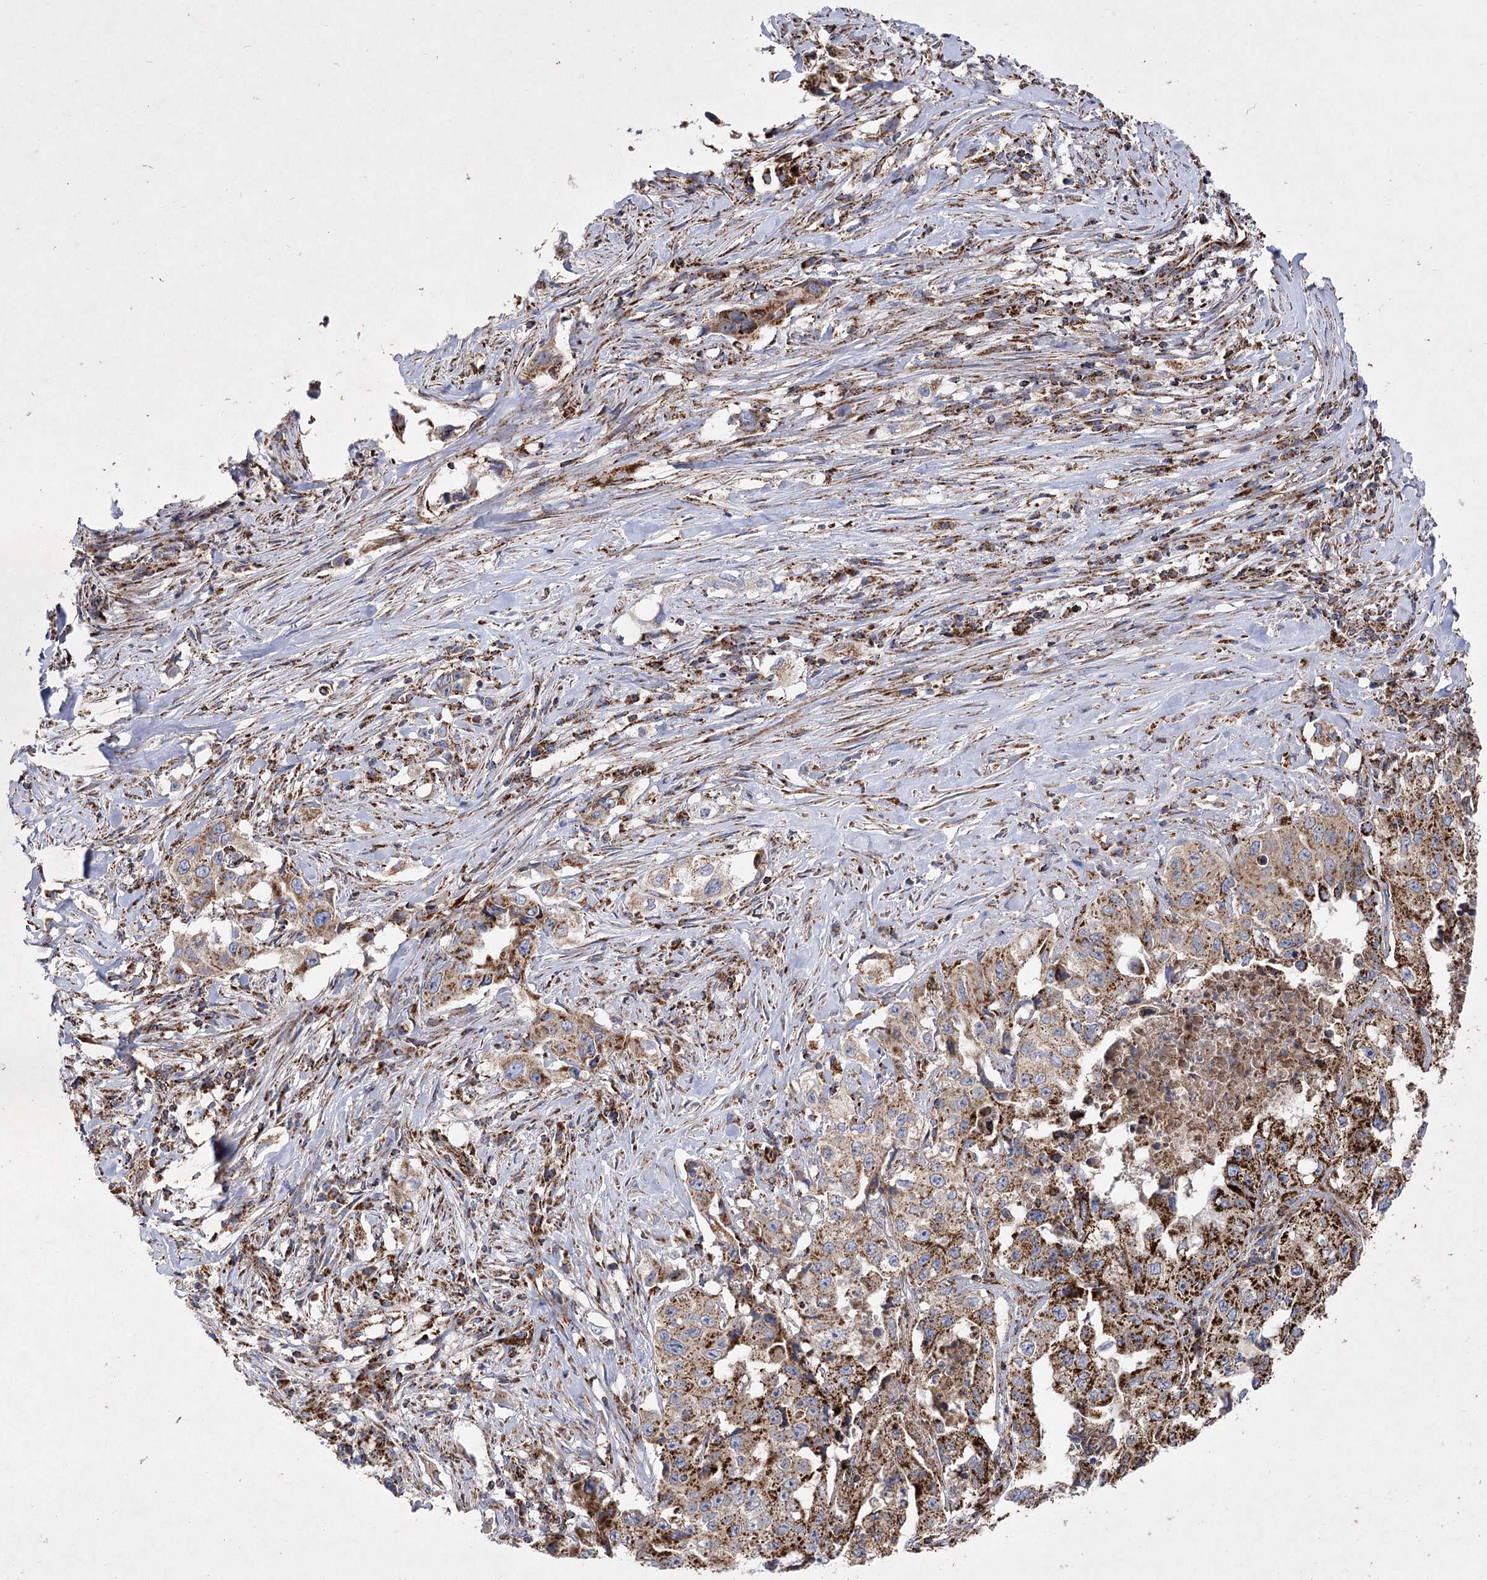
{"staining": {"intensity": "strong", "quantity": ">75%", "location": "cytoplasmic/membranous"}, "tissue": "lung cancer", "cell_type": "Tumor cells", "image_type": "cancer", "snomed": [{"axis": "morphology", "description": "Adenocarcinoma, NOS"}, {"axis": "topography", "description": "Lung"}], "caption": "Immunohistochemistry (IHC) histopathology image of human adenocarcinoma (lung) stained for a protein (brown), which displays high levels of strong cytoplasmic/membranous positivity in about >75% of tumor cells.", "gene": "ASNSD1", "patient": {"sex": "female", "age": 51}}